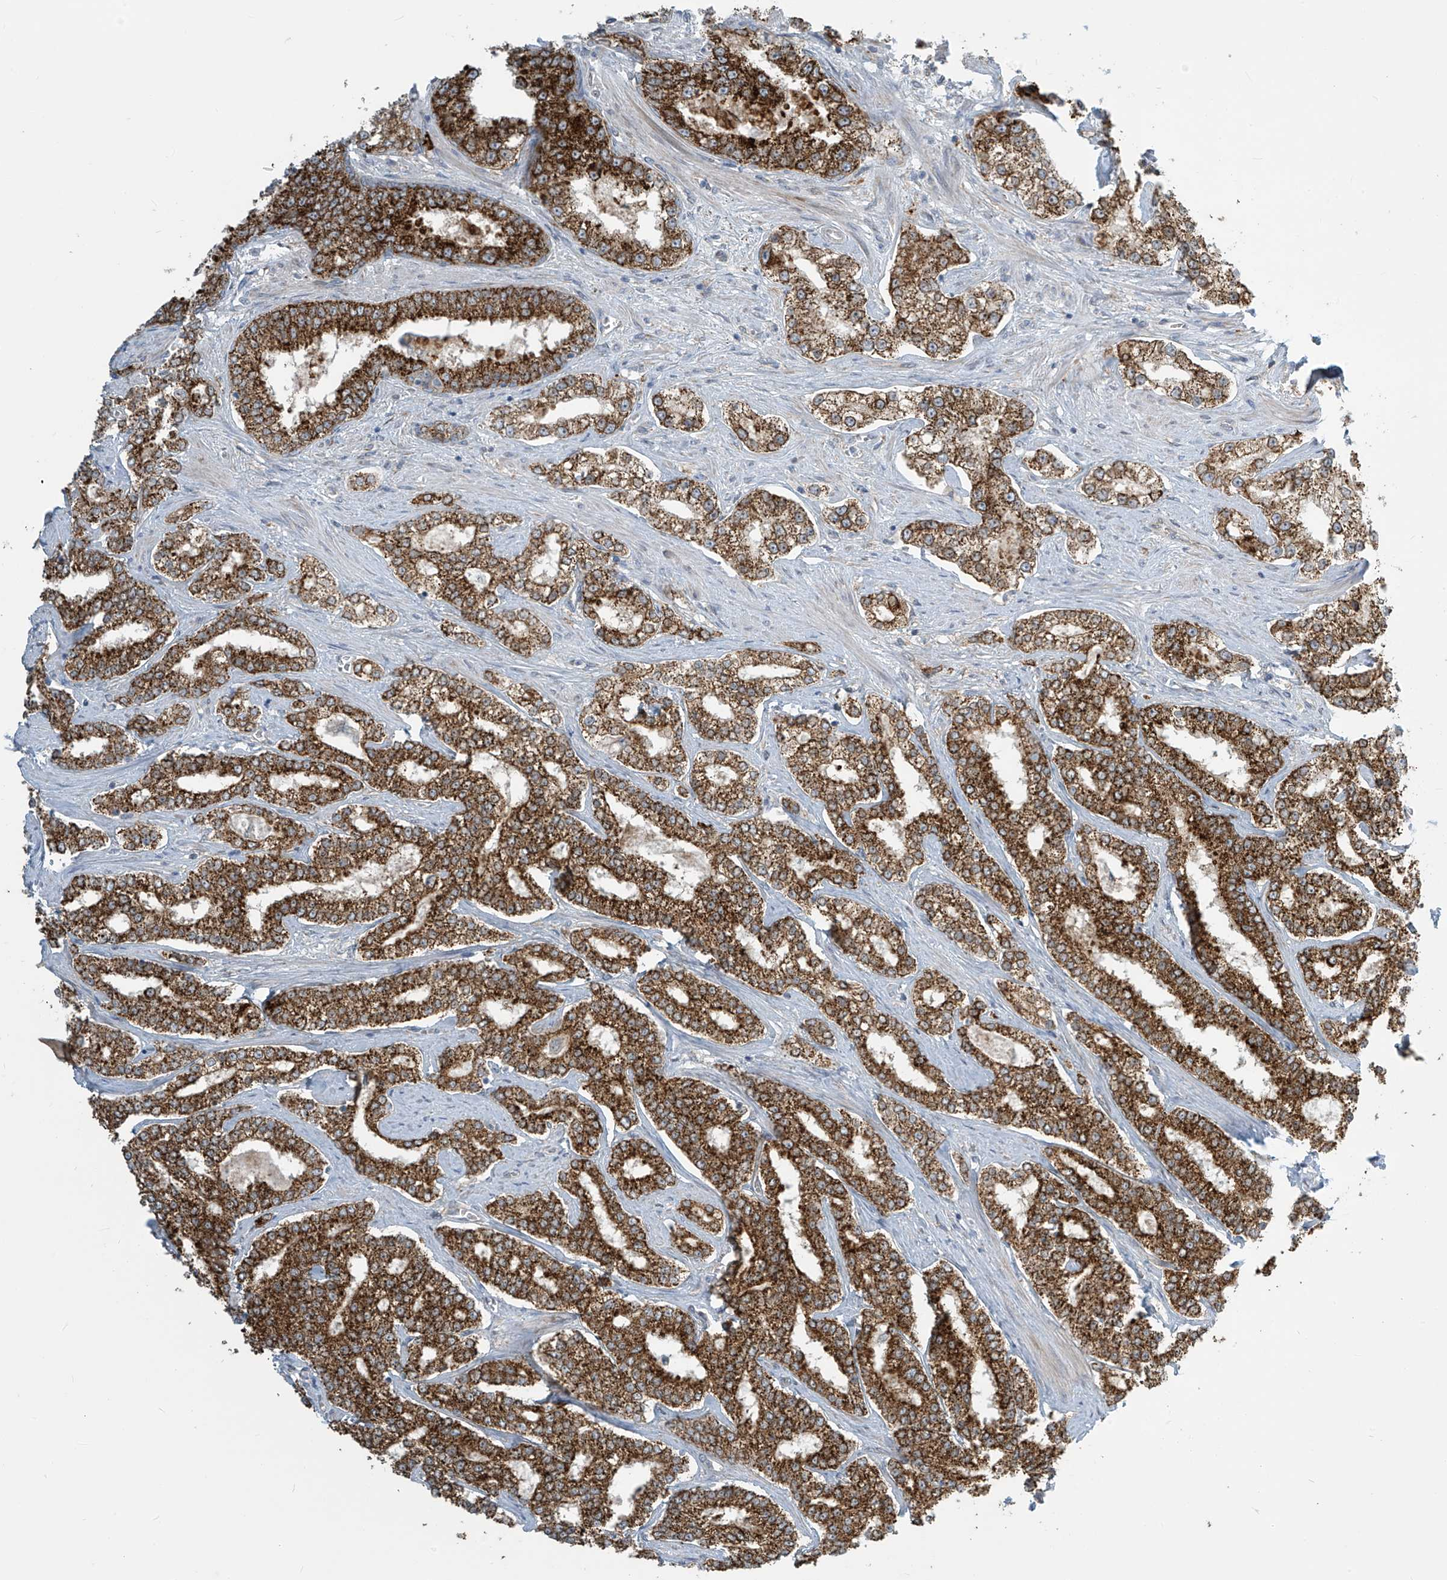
{"staining": {"intensity": "strong", "quantity": ">75%", "location": "cytoplasmic/membranous"}, "tissue": "prostate cancer", "cell_type": "Tumor cells", "image_type": "cancer", "snomed": [{"axis": "morphology", "description": "Normal tissue, NOS"}, {"axis": "morphology", "description": "Adenocarcinoma, High grade"}, {"axis": "topography", "description": "Prostate"}], "caption": "DAB immunohistochemical staining of human prostate cancer exhibits strong cytoplasmic/membranous protein positivity in approximately >75% of tumor cells.", "gene": "LZTS3", "patient": {"sex": "male", "age": 83}}